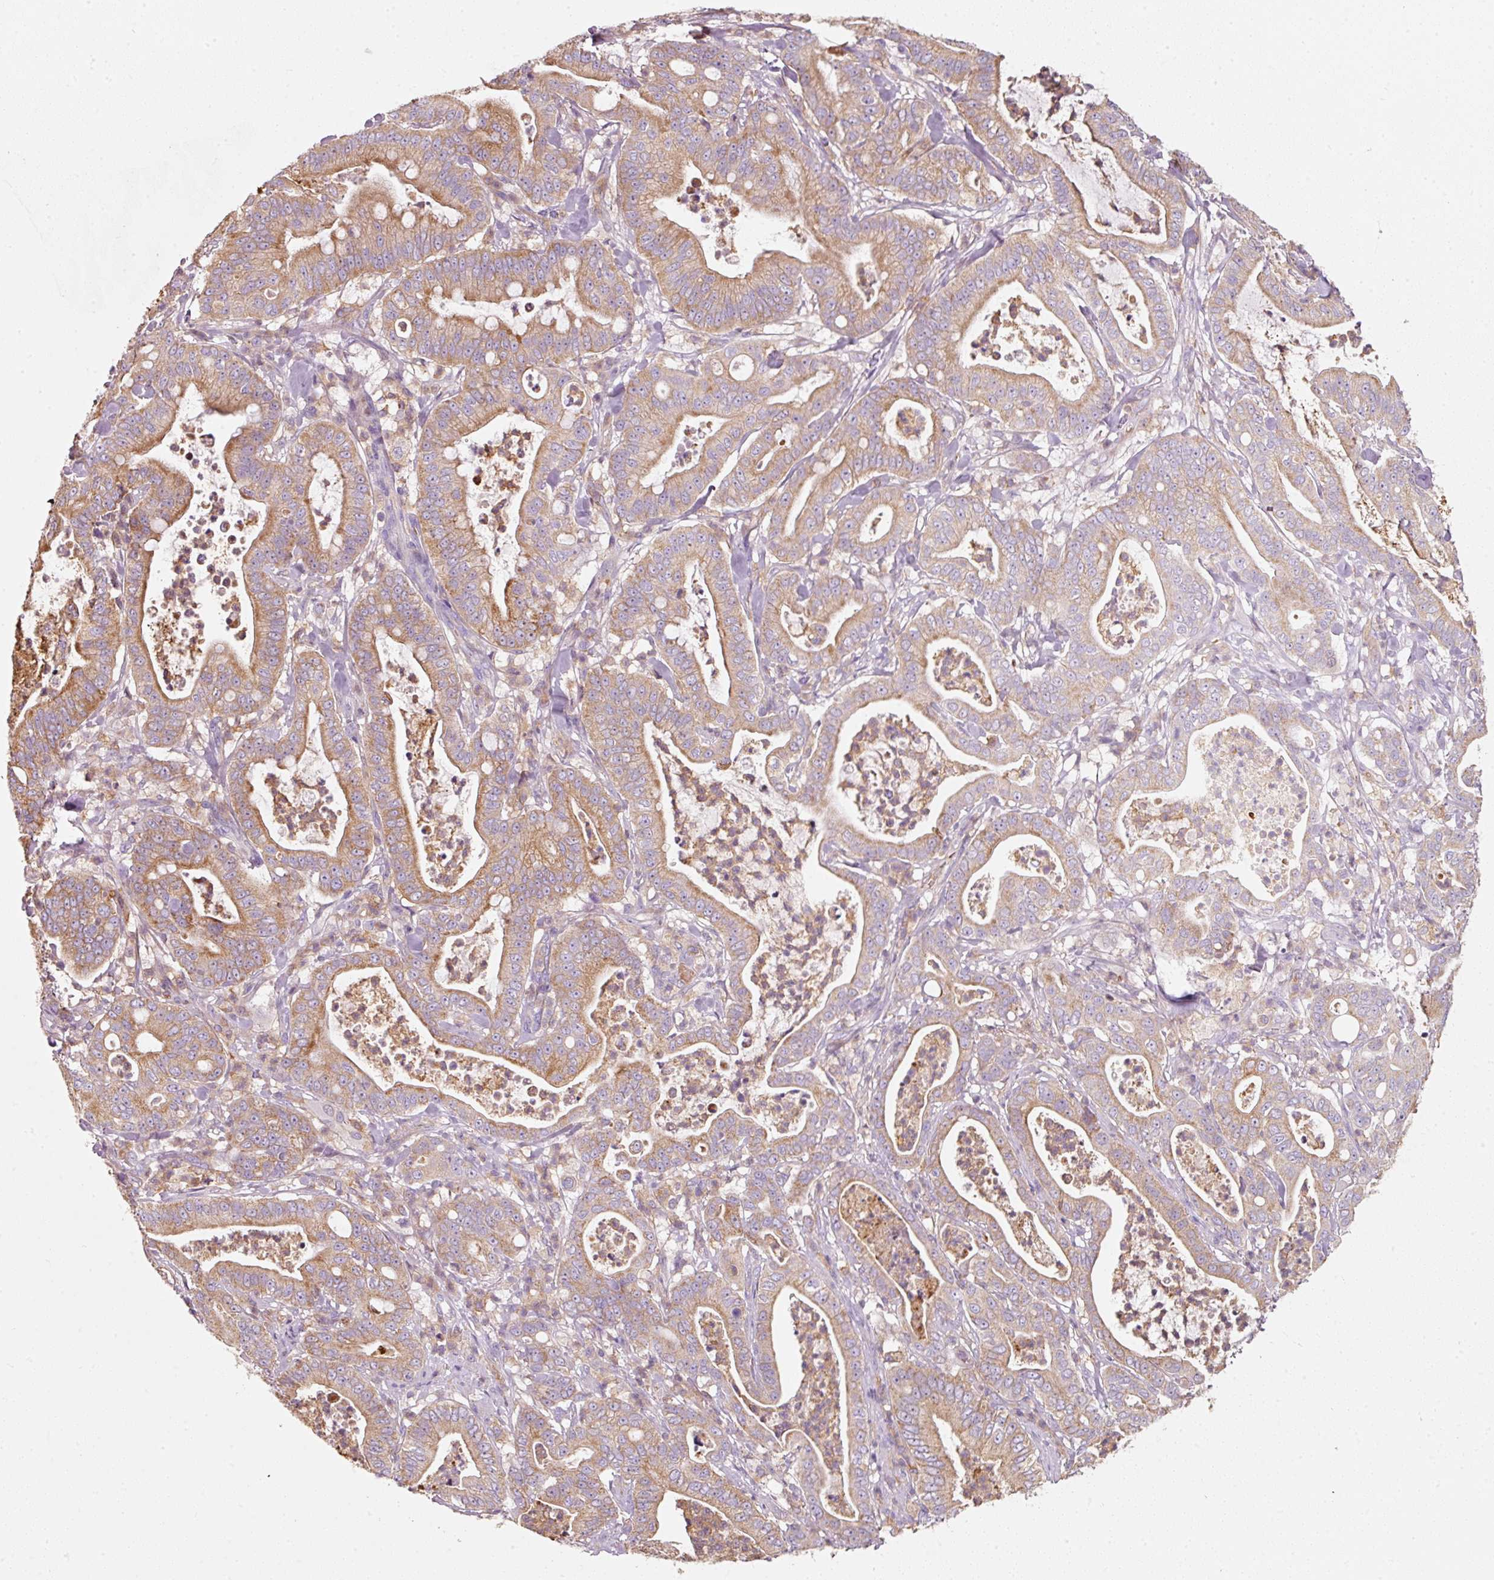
{"staining": {"intensity": "moderate", "quantity": ">75%", "location": "cytoplasmic/membranous"}, "tissue": "pancreatic cancer", "cell_type": "Tumor cells", "image_type": "cancer", "snomed": [{"axis": "morphology", "description": "Adenocarcinoma, NOS"}, {"axis": "topography", "description": "Pancreas"}], "caption": "Immunohistochemical staining of human pancreatic cancer (adenocarcinoma) displays moderate cytoplasmic/membranous protein expression in approximately >75% of tumor cells.", "gene": "IQGAP2", "patient": {"sex": "male", "age": 71}}